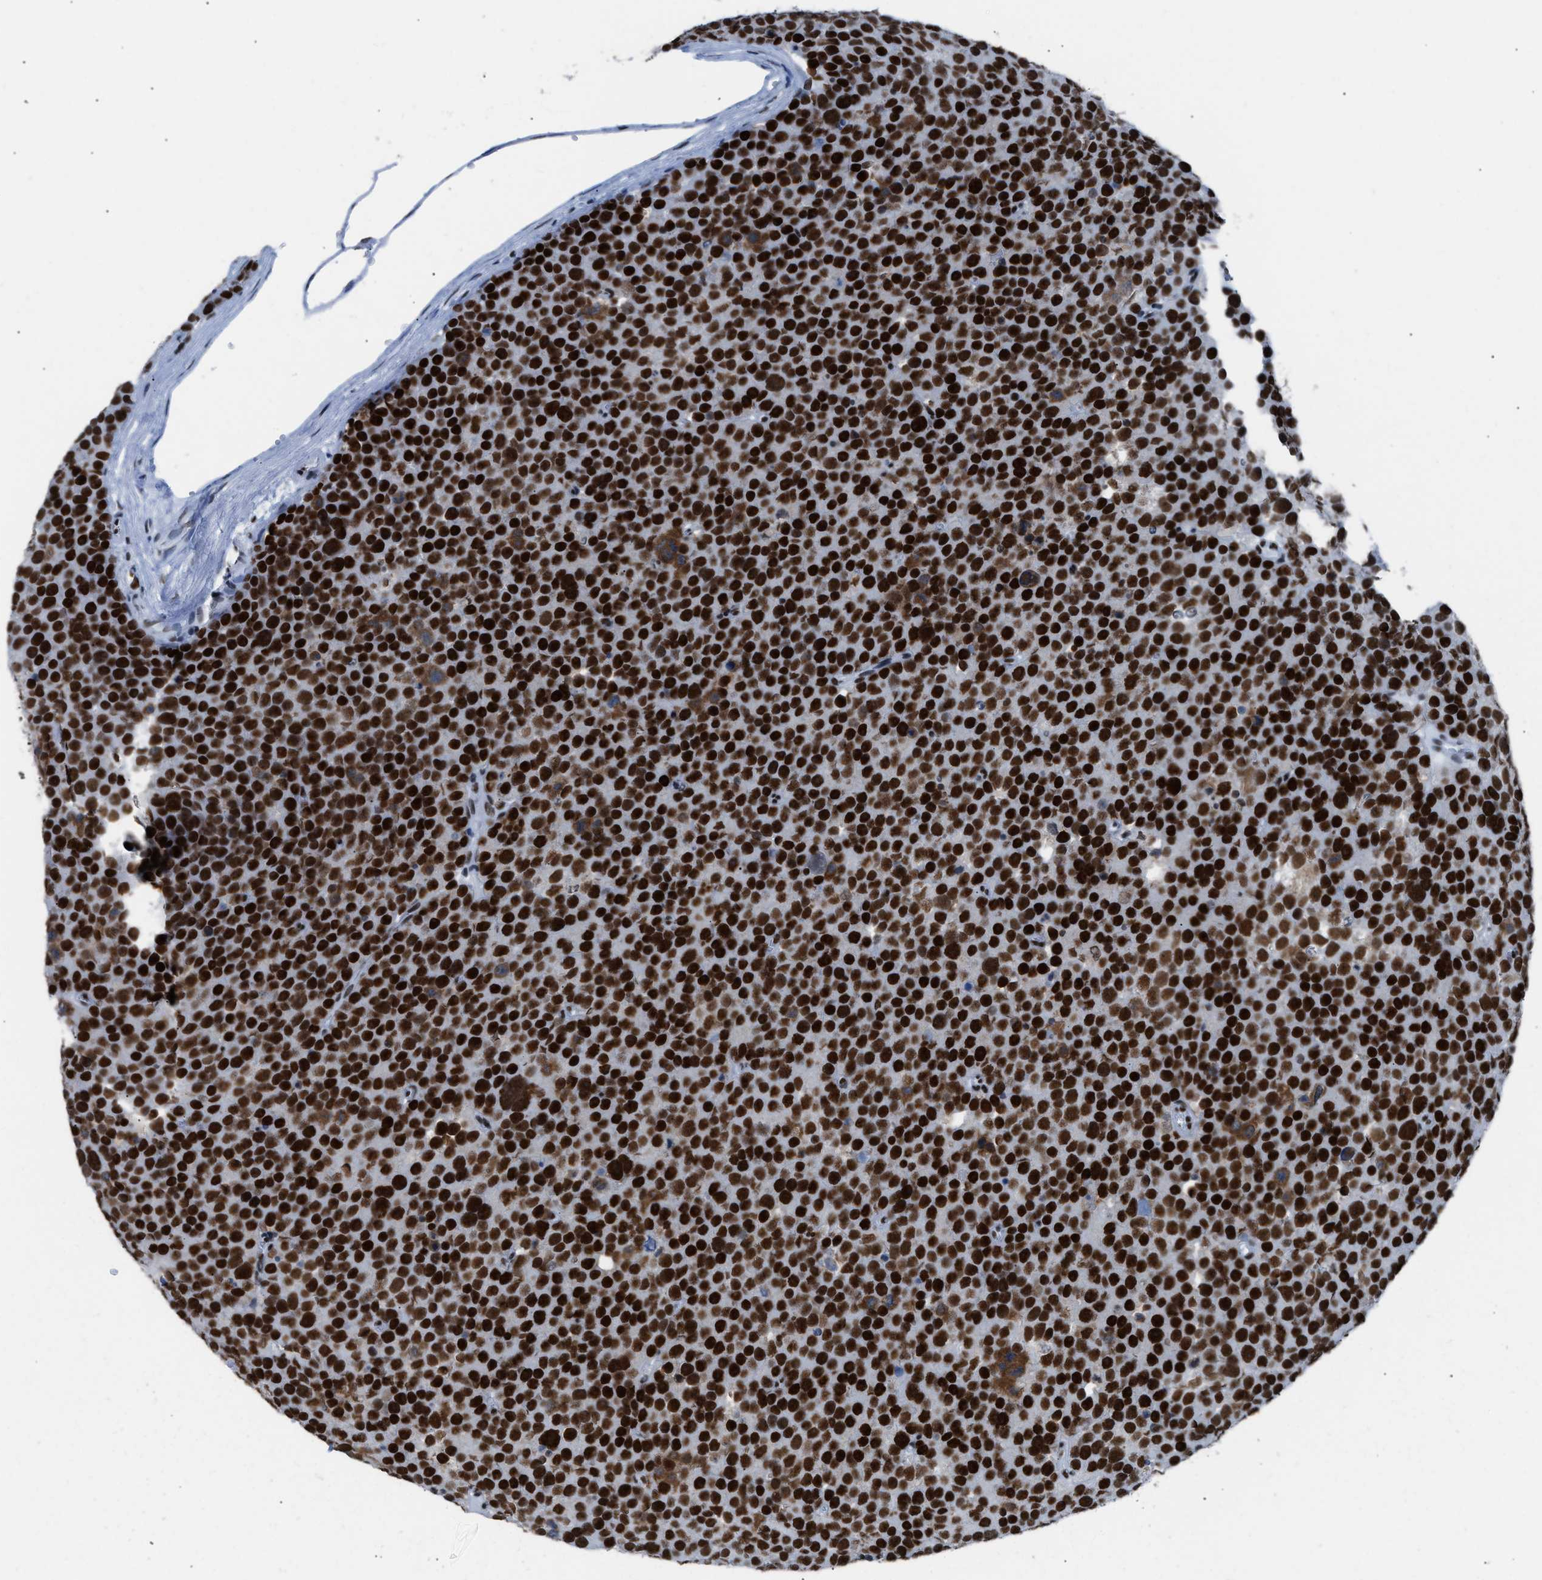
{"staining": {"intensity": "strong", "quantity": ">75%", "location": "nuclear"}, "tissue": "testis cancer", "cell_type": "Tumor cells", "image_type": "cancer", "snomed": [{"axis": "morphology", "description": "Seminoma, NOS"}, {"axis": "topography", "description": "Testis"}], "caption": "Protein expression by immunohistochemistry (IHC) reveals strong nuclear expression in about >75% of tumor cells in testis cancer (seminoma). (brown staining indicates protein expression, while blue staining denotes nuclei).", "gene": "CCAR2", "patient": {"sex": "male", "age": 71}}